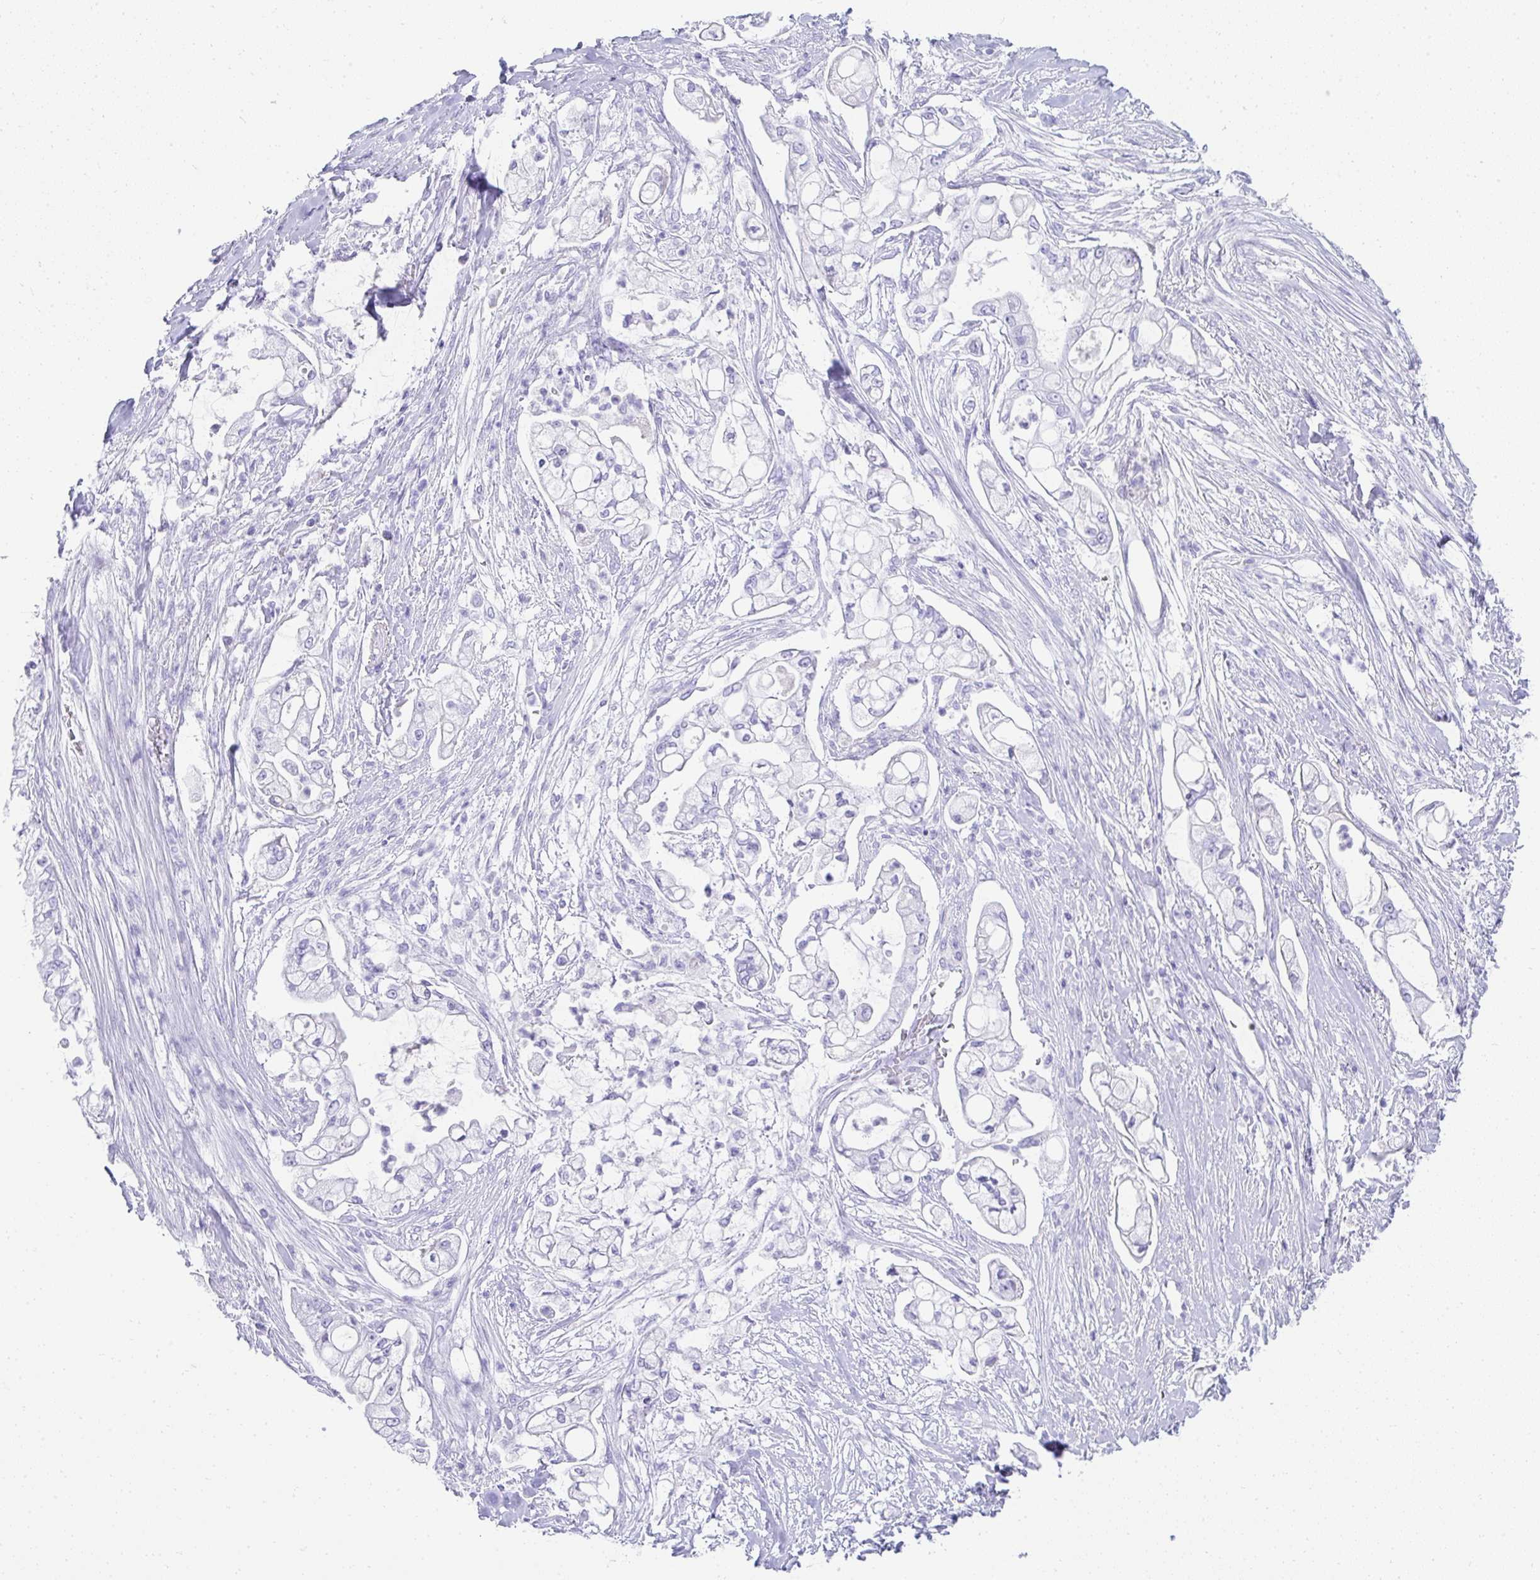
{"staining": {"intensity": "negative", "quantity": "none", "location": "none"}, "tissue": "pancreatic cancer", "cell_type": "Tumor cells", "image_type": "cancer", "snomed": [{"axis": "morphology", "description": "Adenocarcinoma, NOS"}, {"axis": "topography", "description": "Pancreas"}], "caption": "The immunohistochemistry (IHC) micrograph has no significant staining in tumor cells of pancreatic cancer tissue.", "gene": "TNNT1", "patient": {"sex": "female", "age": 69}}